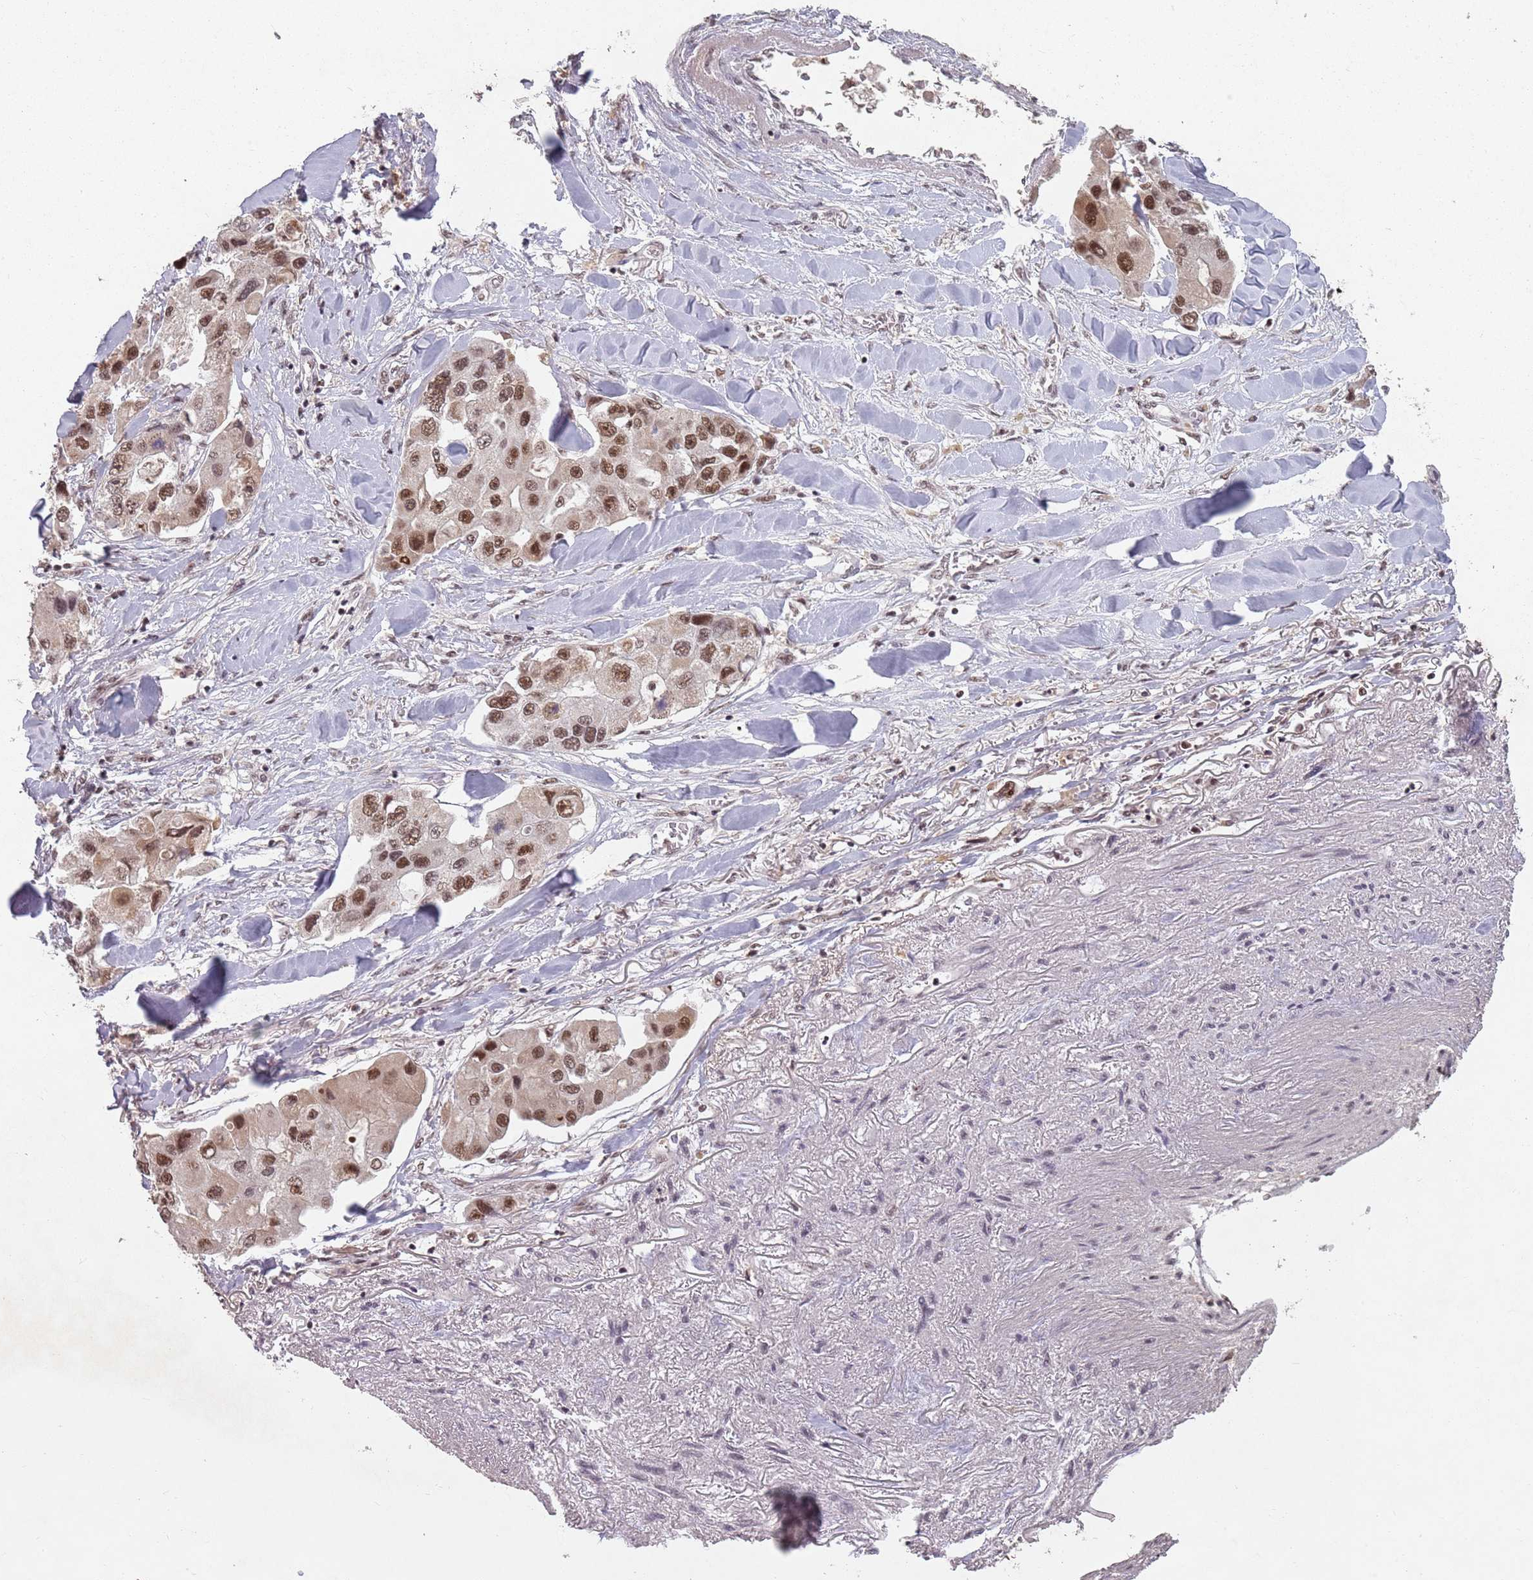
{"staining": {"intensity": "moderate", "quantity": ">75%", "location": "nuclear"}, "tissue": "lung cancer", "cell_type": "Tumor cells", "image_type": "cancer", "snomed": [{"axis": "morphology", "description": "Adenocarcinoma, NOS"}, {"axis": "topography", "description": "Lung"}], "caption": "A high-resolution photomicrograph shows immunohistochemistry staining of lung cancer, which reveals moderate nuclear expression in about >75% of tumor cells. The protein is shown in brown color, while the nuclei are stained blue.", "gene": "NCBP1", "patient": {"sex": "female", "age": 54}}